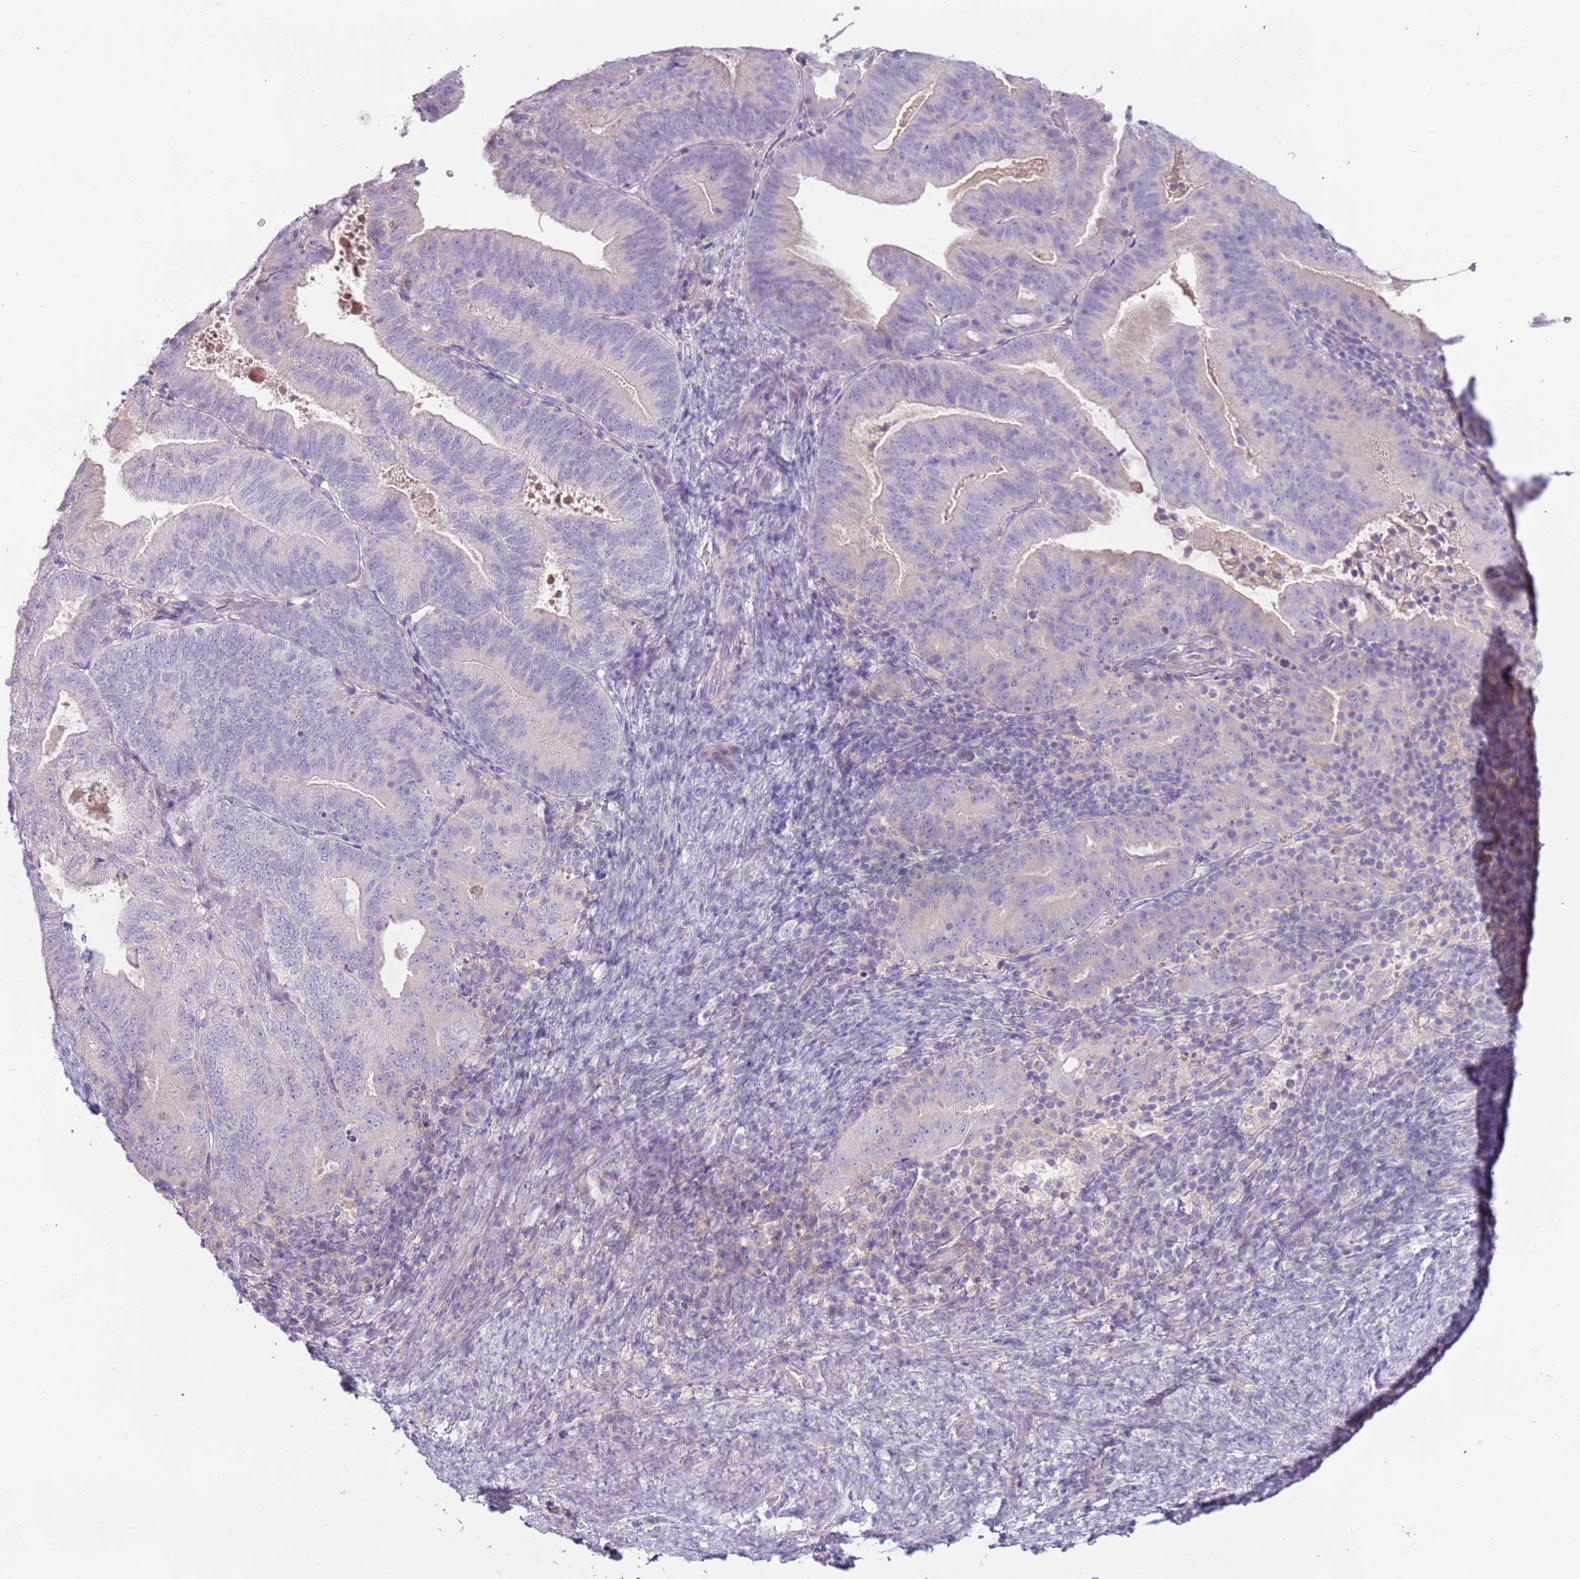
{"staining": {"intensity": "negative", "quantity": "none", "location": "none"}, "tissue": "endometrial cancer", "cell_type": "Tumor cells", "image_type": "cancer", "snomed": [{"axis": "morphology", "description": "Adenocarcinoma, NOS"}, {"axis": "topography", "description": "Endometrium"}], "caption": "Immunohistochemistry (IHC) of human endometrial cancer displays no positivity in tumor cells. Brightfield microscopy of IHC stained with DAB (3,3'-diaminobenzidine) (brown) and hematoxylin (blue), captured at high magnification.", "gene": "ARHGAP5", "patient": {"sex": "female", "age": 70}}